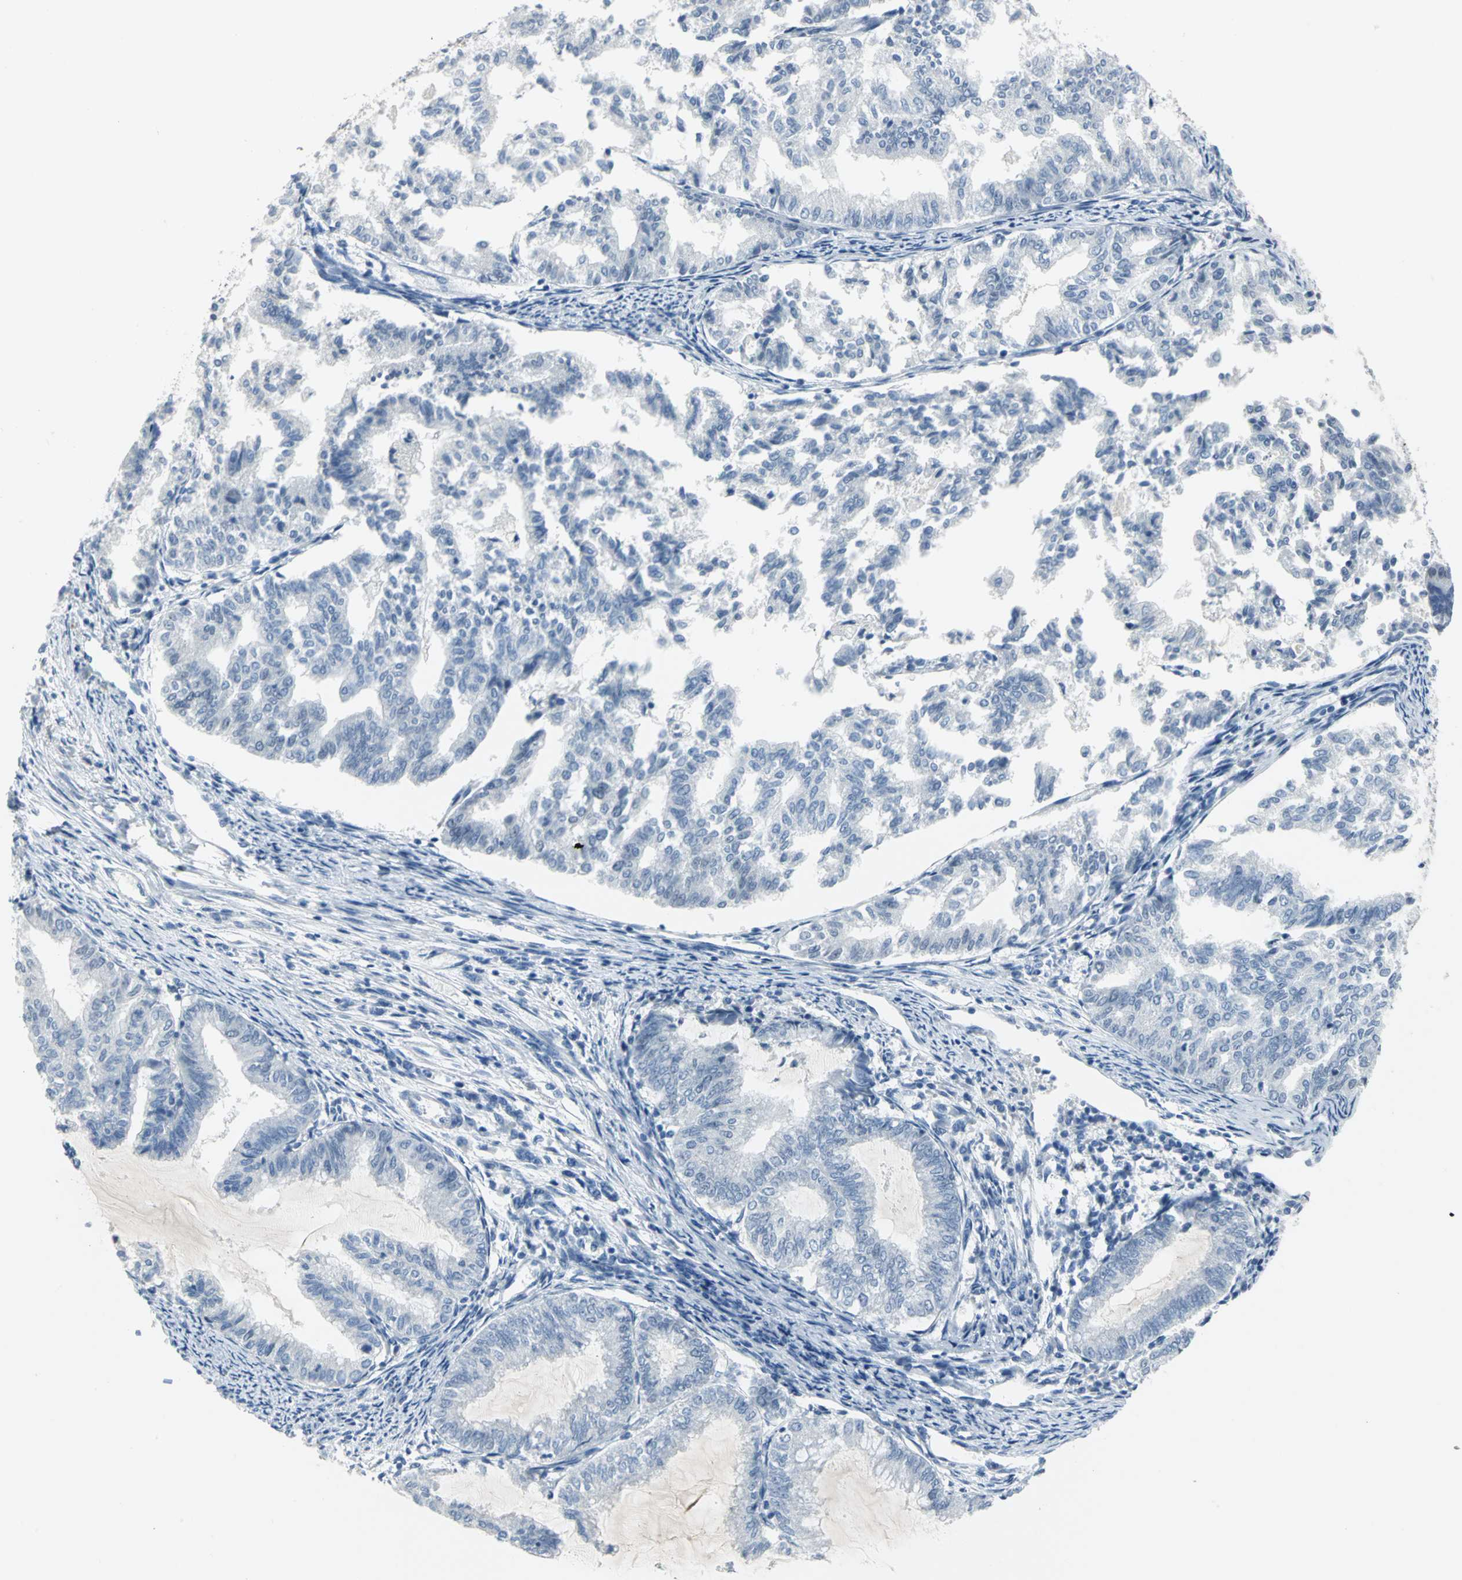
{"staining": {"intensity": "negative", "quantity": "none", "location": "none"}, "tissue": "endometrial cancer", "cell_type": "Tumor cells", "image_type": "cancer", "snomed": [{"axis": "morphology", "description": "Adenocarcinoma, NOS"}, {"axis": "topography", "description": "Endometrium"}], "caption": "Immunohistochemistry (IHC) of human adenocarcinoma (endometrial) demonstrates no positivity in tumor cells.", "gene": "MCM3", "patient": {"sex": "female", "age": 79}}